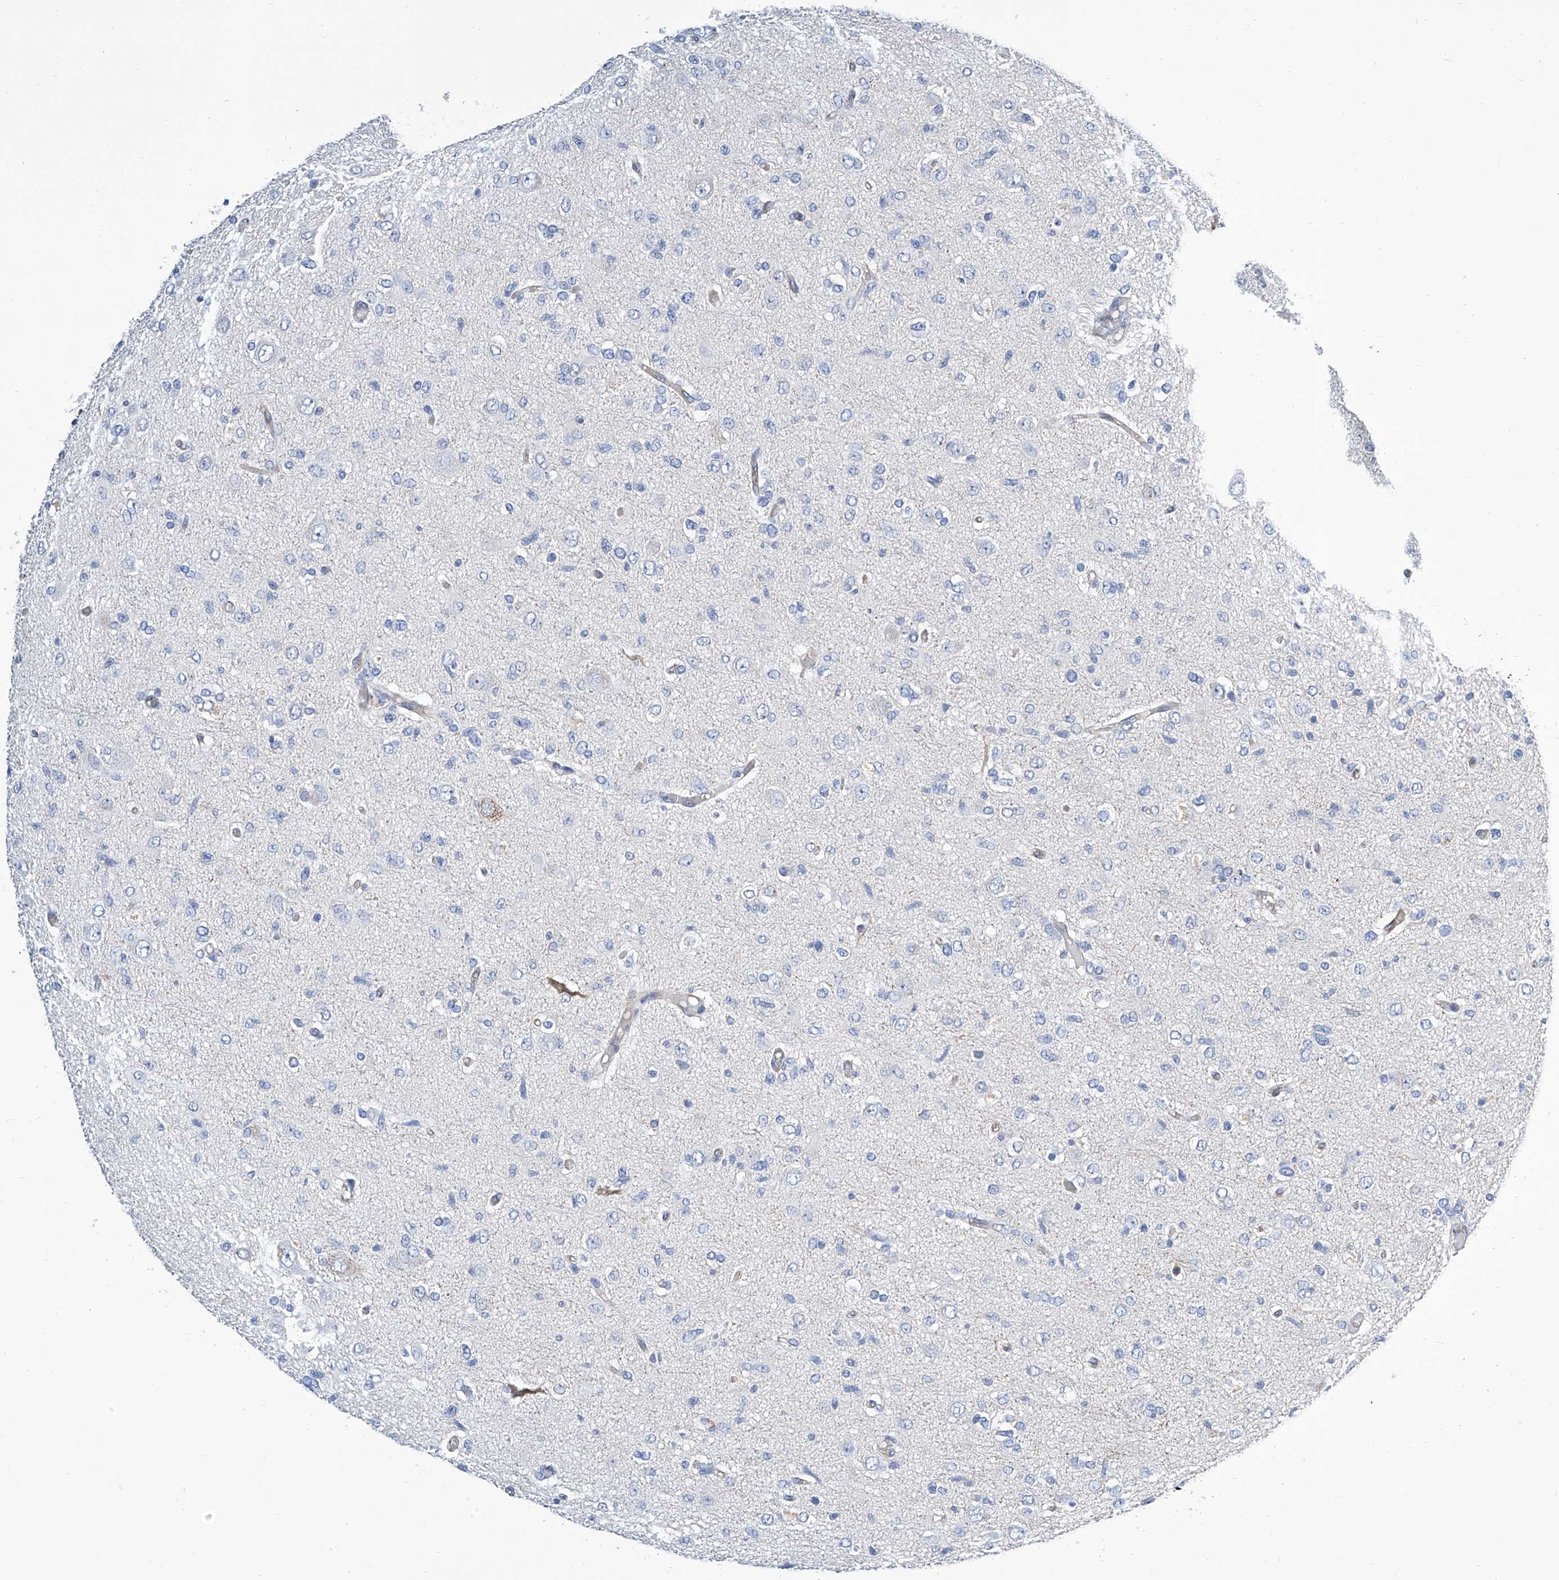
{"staining": {"intensity": "negative", "quantity": "none", "location": "none"}, "tissue": "glioma", "cell_type": "Tumor cells", "image_type": "cancer", "snomed": [{"axis": "morphology", "description": "Glioma, malignant, High grade"}, {"axis": "topography", "description": "Brain"}], "caption": "Histopathology image shows no protein expression in tumor cells of malignant glioma (high-grade) tissue.", "gene": "GPT", "patient": {"sex": "female", "age": 59}}